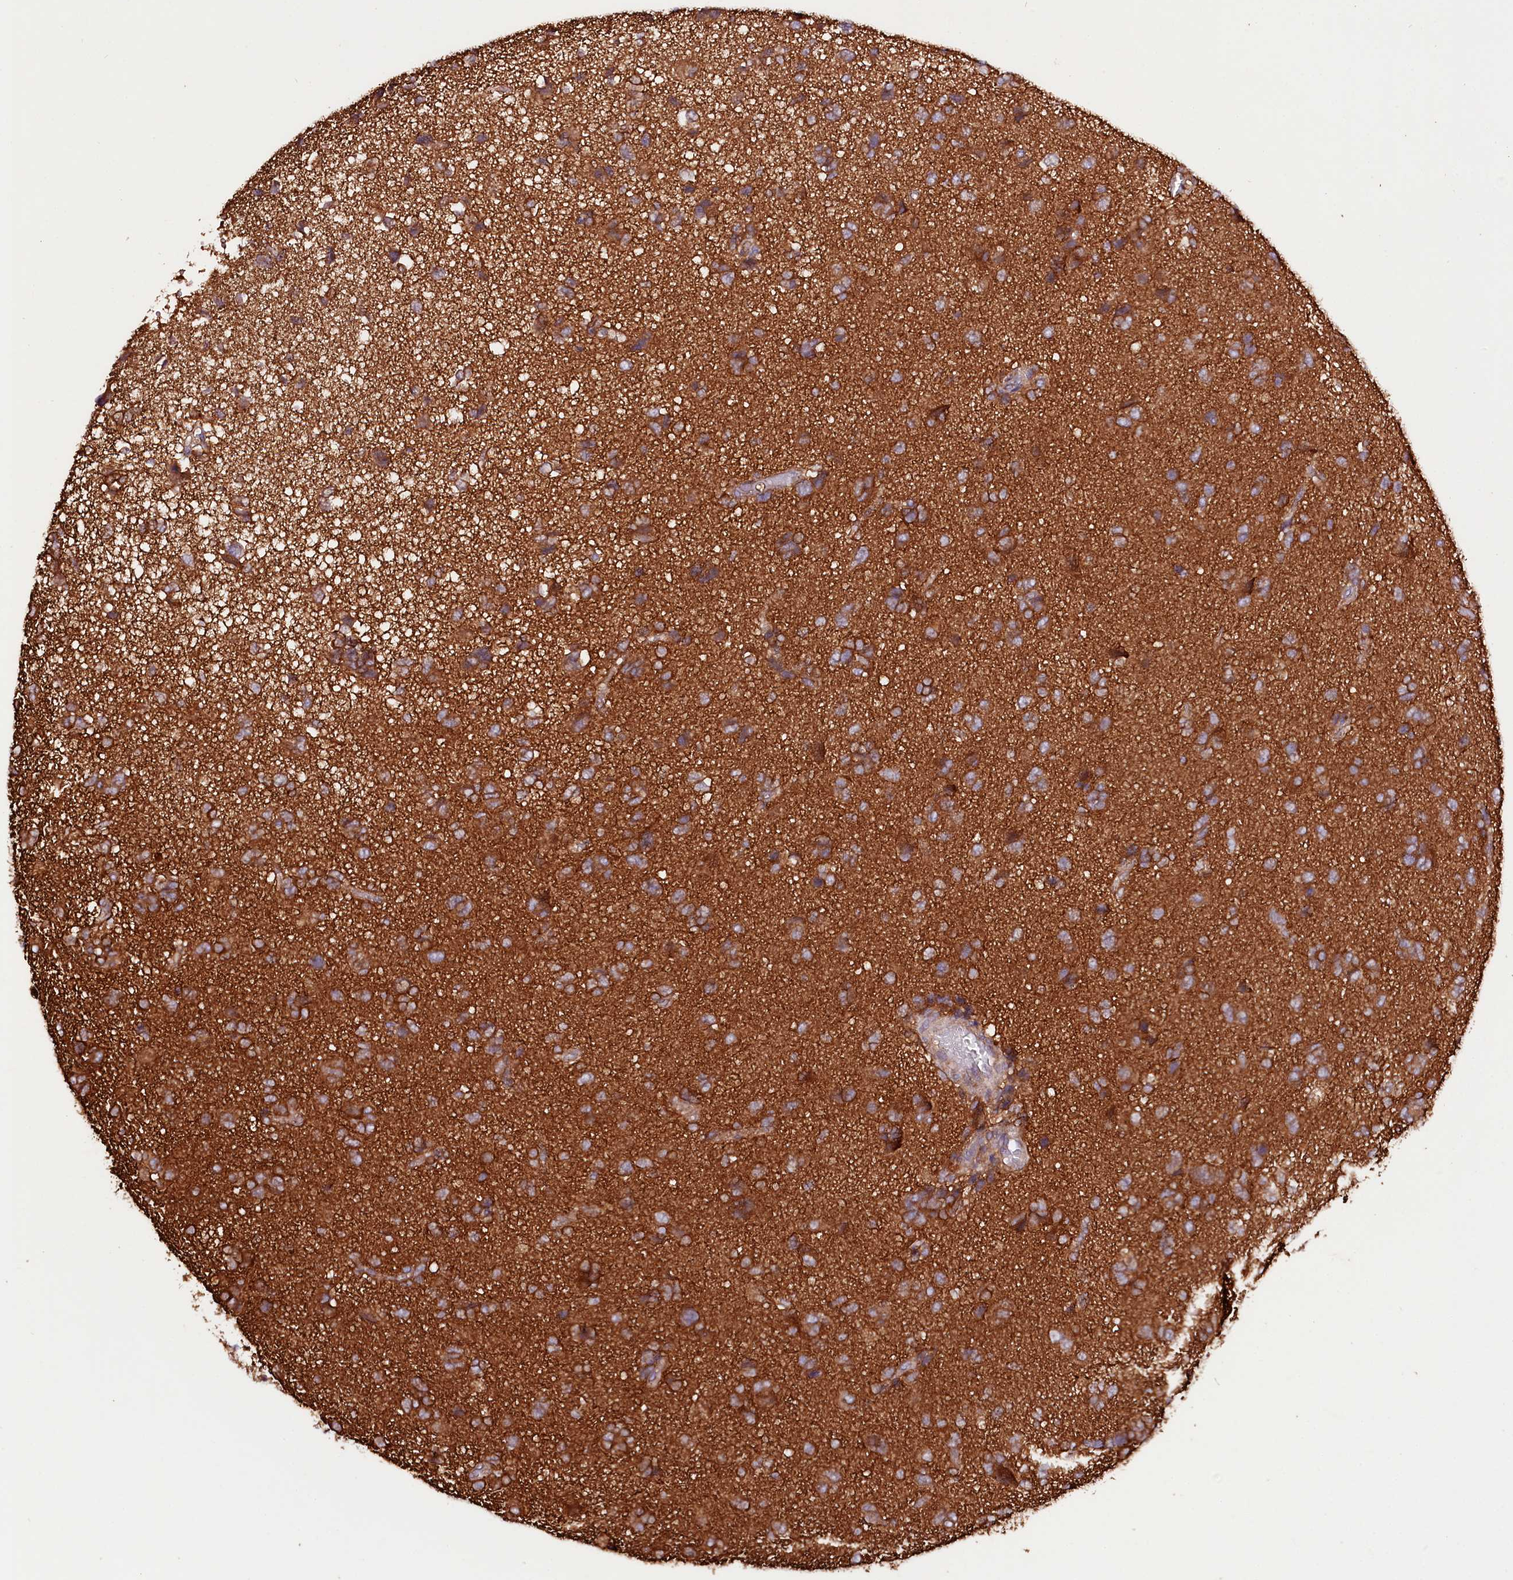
{"staining": {"intensity": "moderate", "quantity": ">75%", "location": "cytoplasmic/membranous"}, "tissue": "glioma", "cell_type": "Tumor cells", "image_type": "cancer", "snomed": [{"axis": "morphology", "description": "Glioma, malignant, High grade"}, {"axis": "topography", "description": "Brain"}], "caption": "Tumor cells display medium levels of moderate cytoplasmic/membranous positivity in about >75% of cells in human malignant glioma (high-grade).", "gene": "CEP295", "patient": {"sex": "female", "age": 59}}